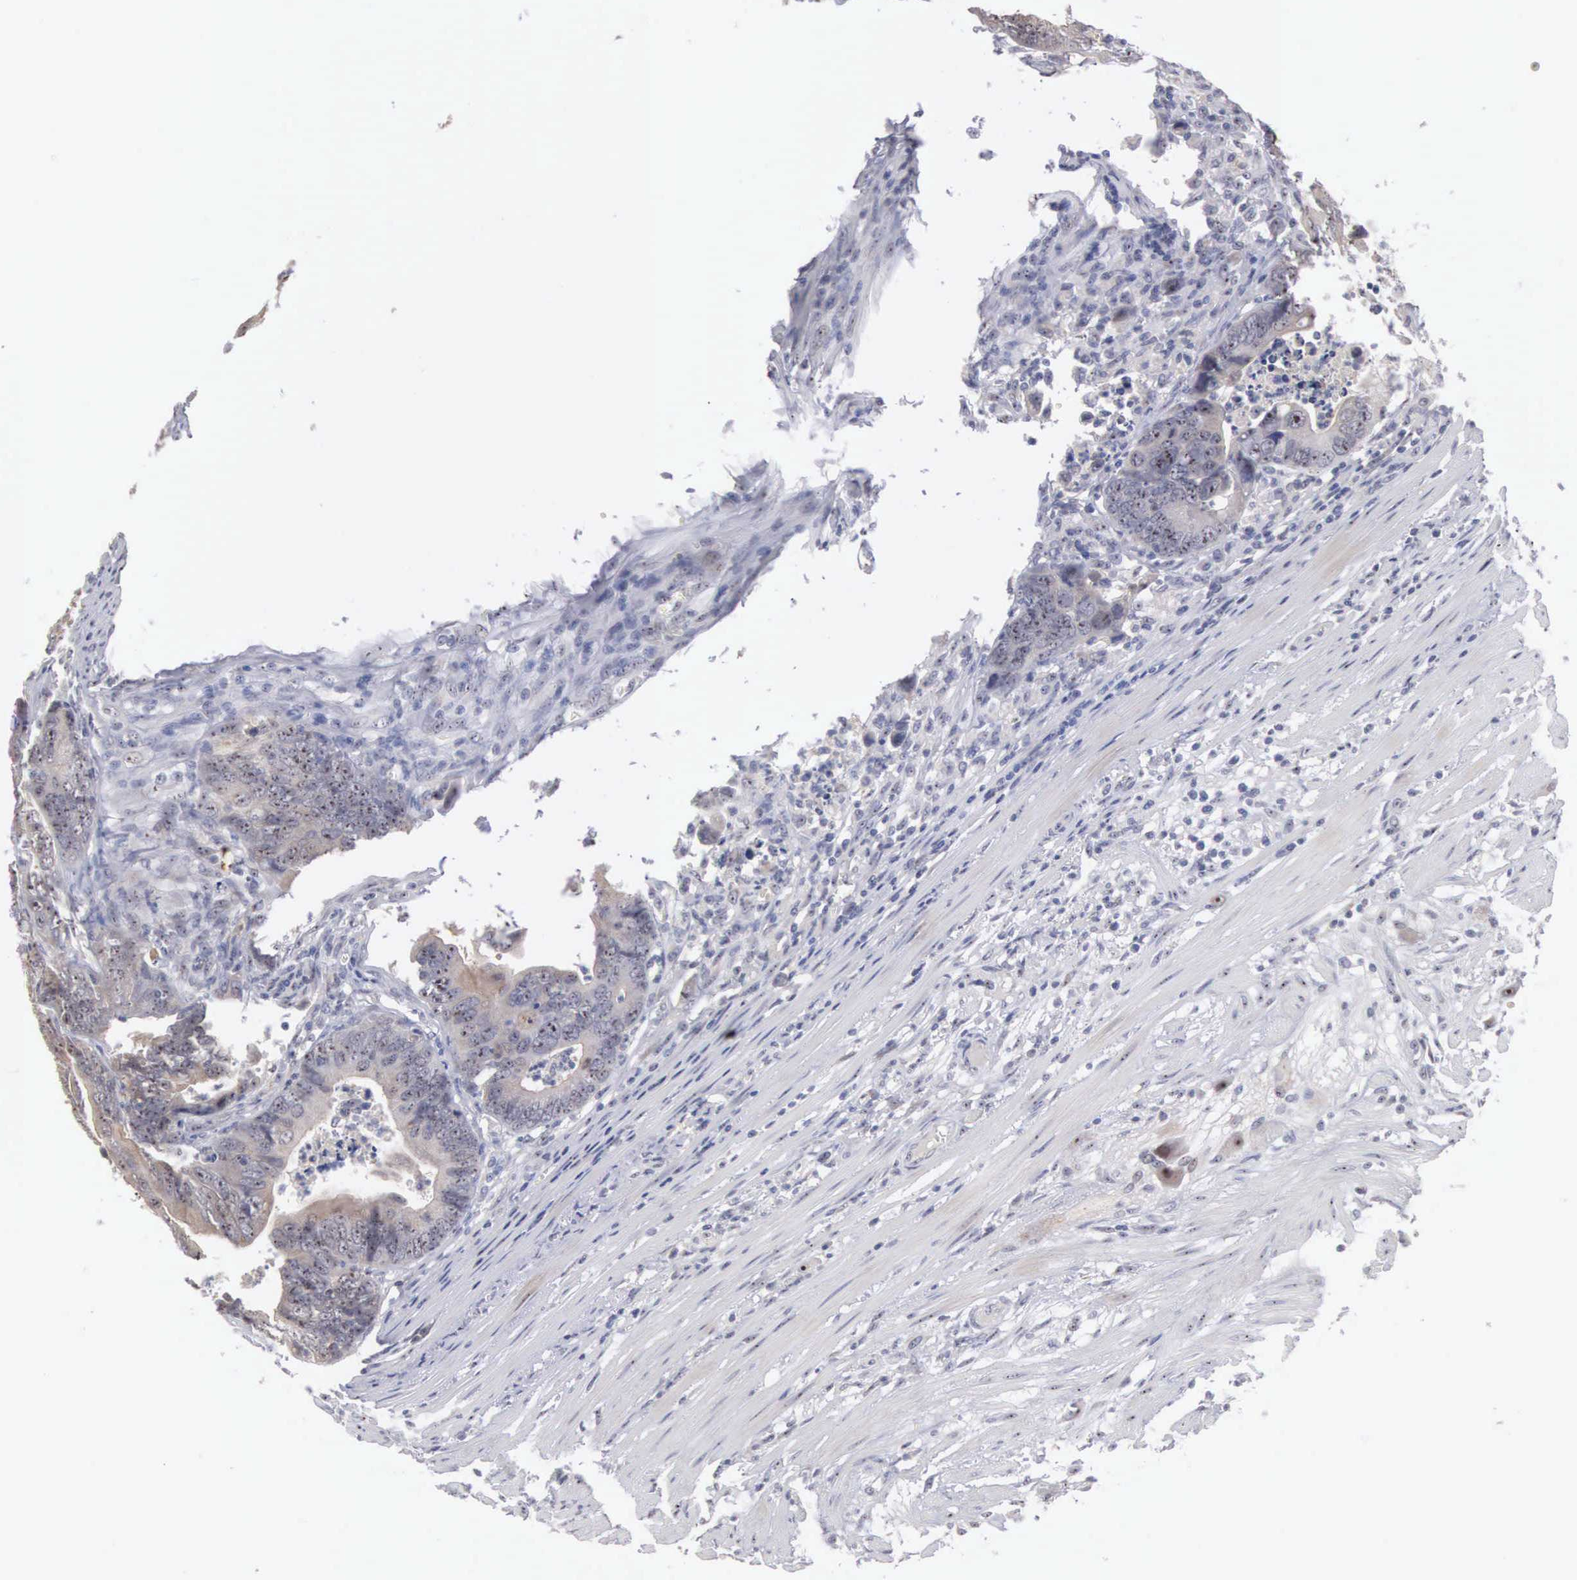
{"staining": {"intensity": "moderate", "quantity": ">75%", "location": "cytoplasmic/membranous"}, "tissue": "colorectal cancer", "cell_type": "Tumor cells", "image_type": "cancer", "snomed": [{"axis": "morphology", "description": "Adenocarcinoma, NOS"}, {"axis": "topography", "description": "Colon"}], "caption": "Tumor cells display moderate cytoplasmic/membranous positivity in approximately >75% of cells in colorectal cancer (adenocarcinoma). Using DAB (brown) and hematoxylin (blue) stains, captured at high magnification using brightfield microscopy.", "gene": "AMN", "patient": {"sex": "female", "age": 78}}